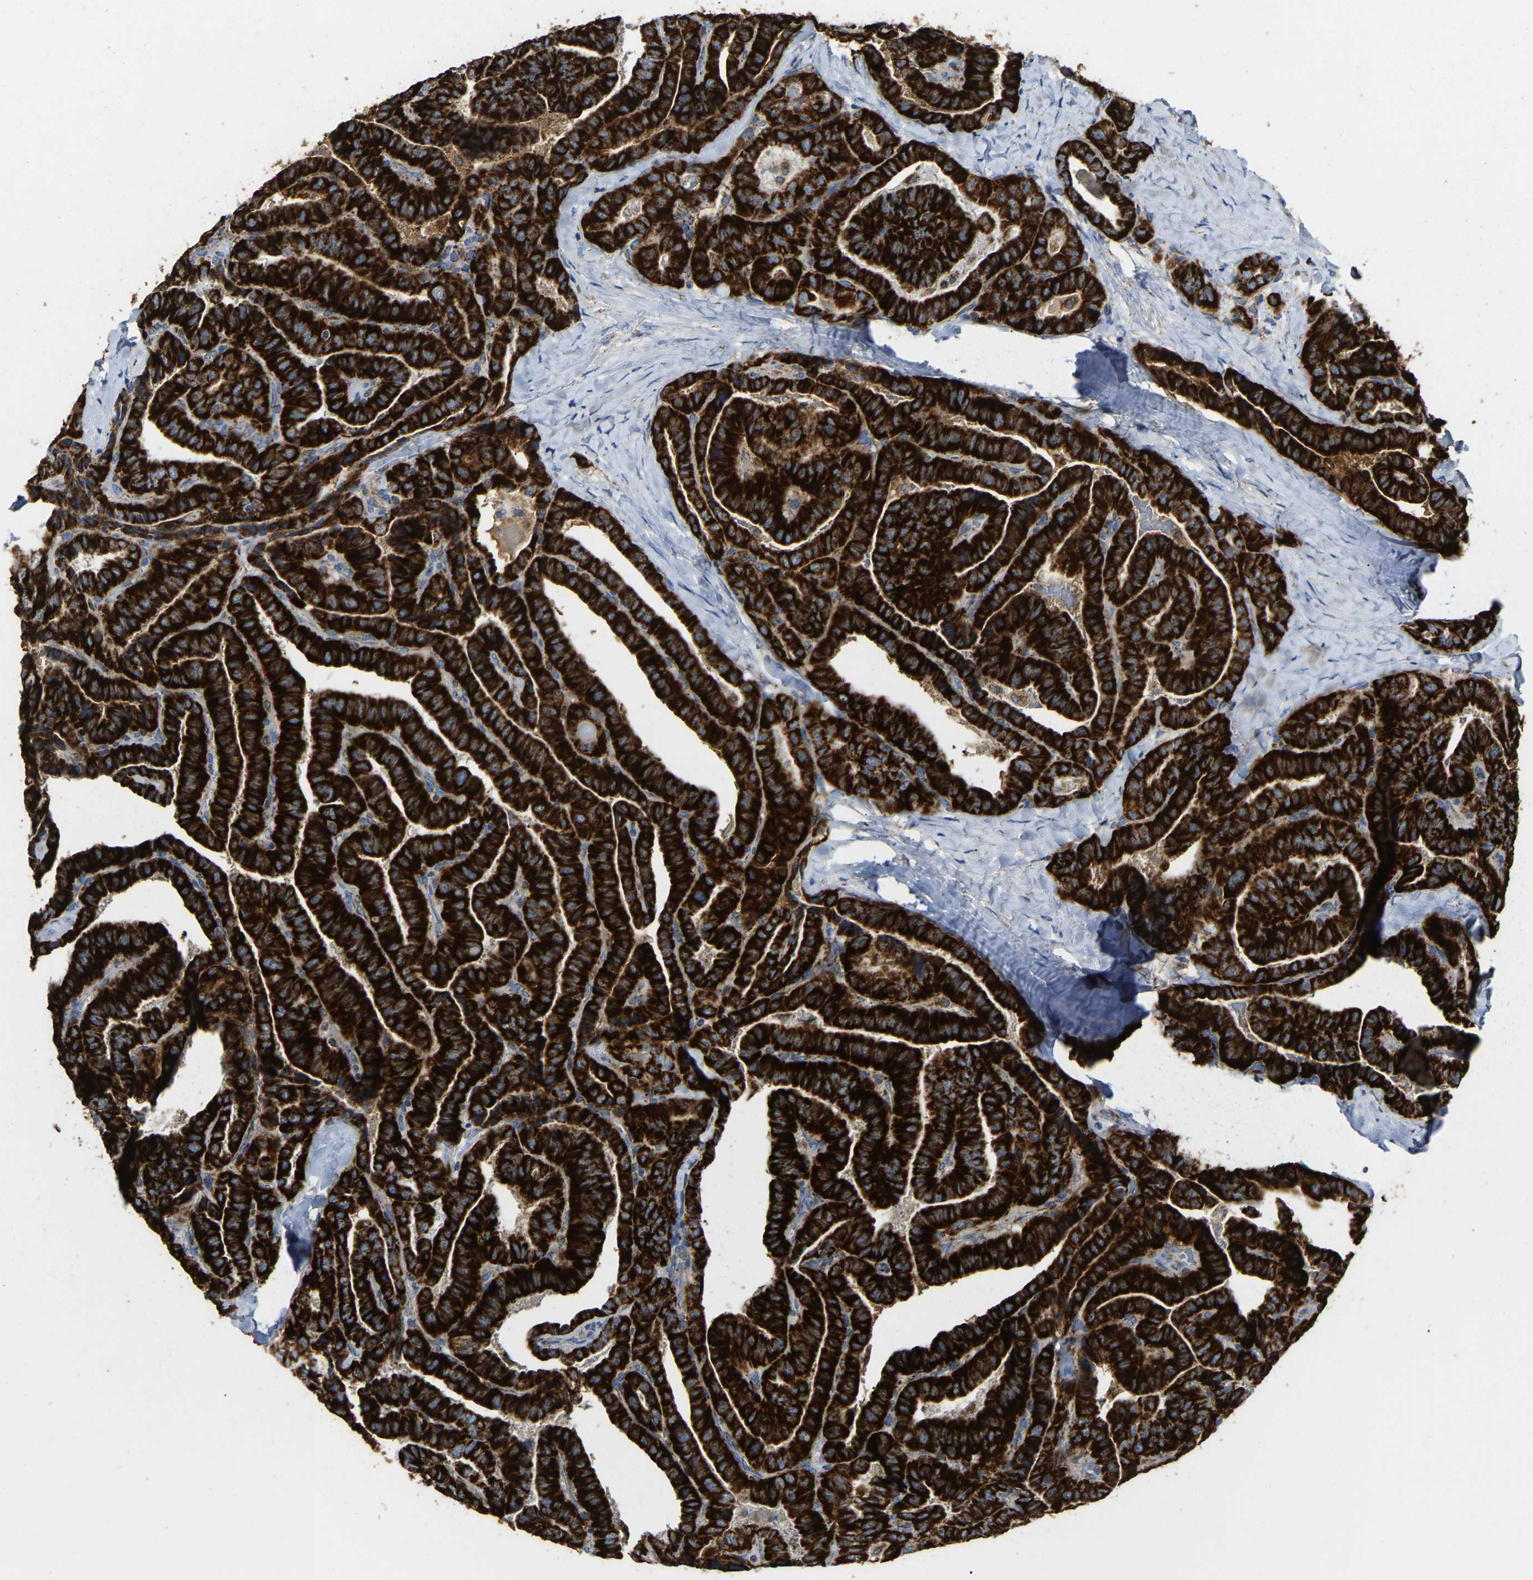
{"staining": {"intensity": "strong", "quantity": ">75%", "location": "cytoplasmic/membranous"}, "tissue": "thyroid cancer", "cell_type": "Tumor cells", "image_type": "cancer", "snomed": [{"axis": "morphology", "description": "Papillary adenocarcinoma, NOS"}, {"axis": "topography", "description": "Thyroid gland"}], "caption": "A photomicrograph of papillary adenocarcinoma (thyroid) stained for a protein demonstrates strong cytoplasmic/membranous brown staining in tumor cells. Immunohistochemistry stains the protein of interest in brown and the nuclei are stained blue.", "gene": "HIBADH", "patient": {"sex": "male", "age": 77}}